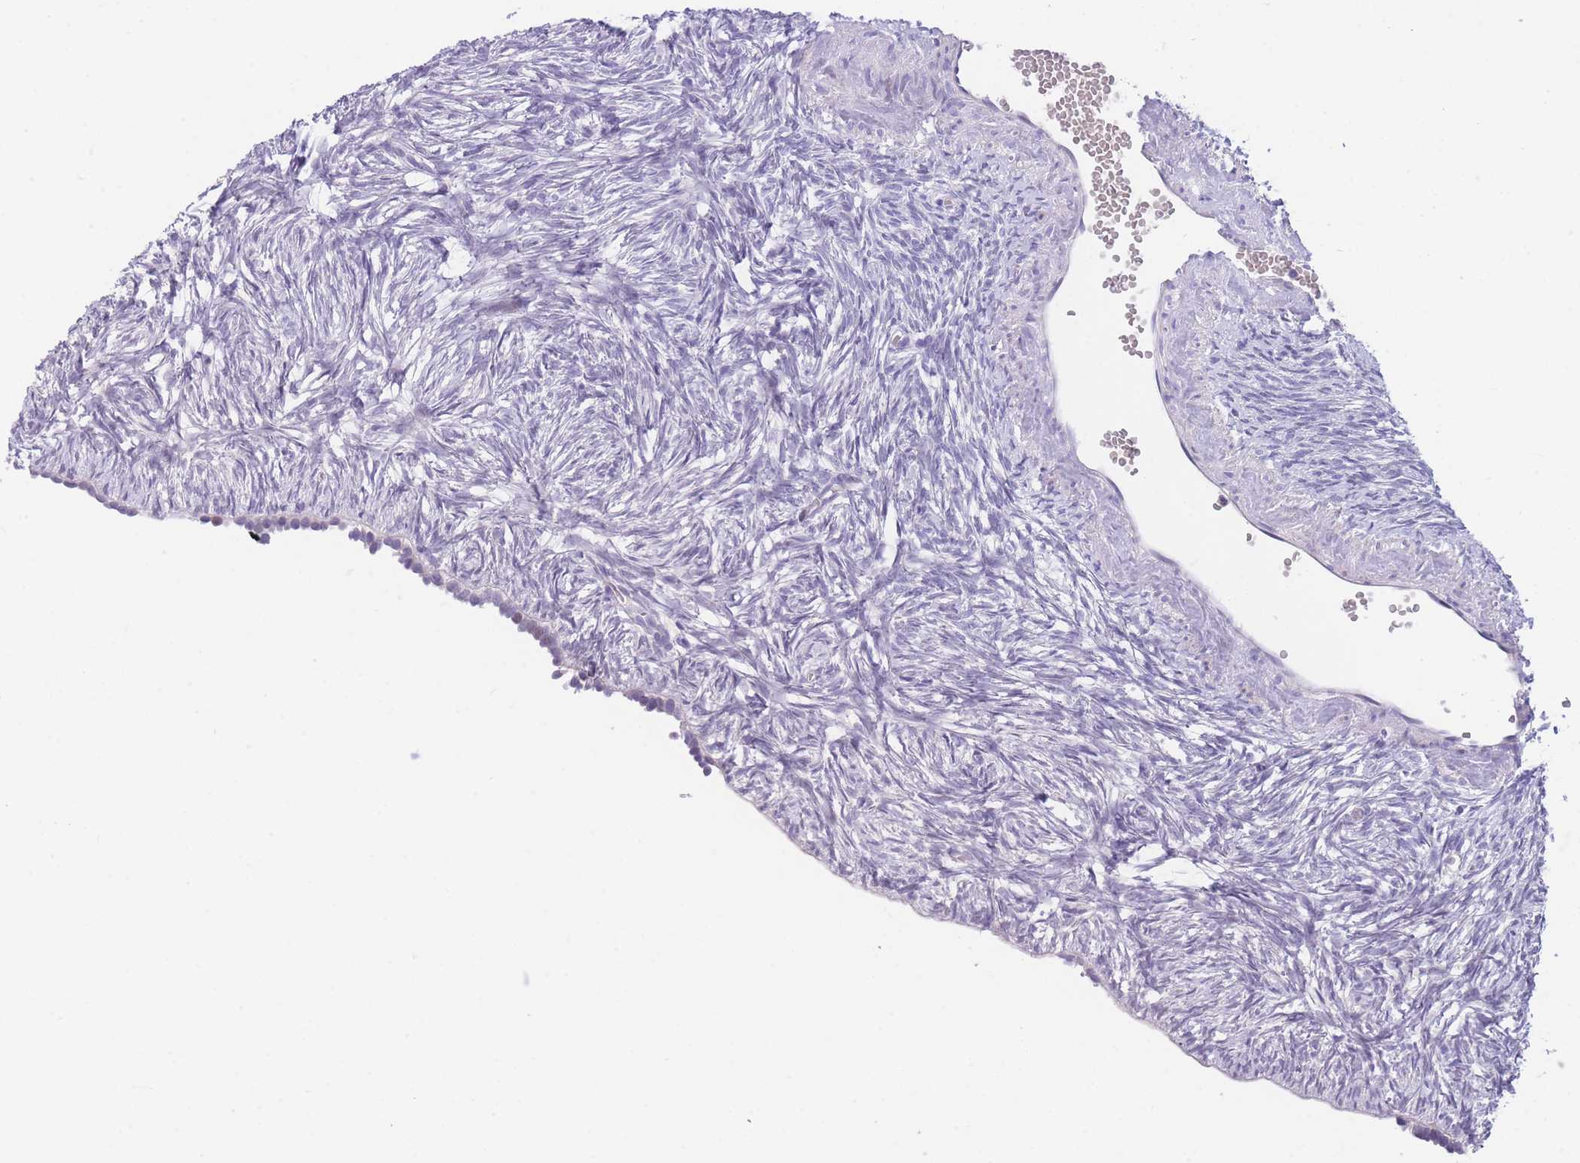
{"staining": {"intensity": "negative", "quantity": "none", "location": "none"}, "tissue": "ovary", "cell_type": "Follicle cells", "image_type": "normal", "snomed": [{"axis": "morphology", "description": "Normal tissue, NOS"}, {"axis": "topography", "description": "Ovary"}], "caption": "This is an immunohistochemistry micrograph of benign human ovary. There is no positivity in follicle cells.", "gene": "SHCBP1", "patient": {"sex": "female", "age": 51}}